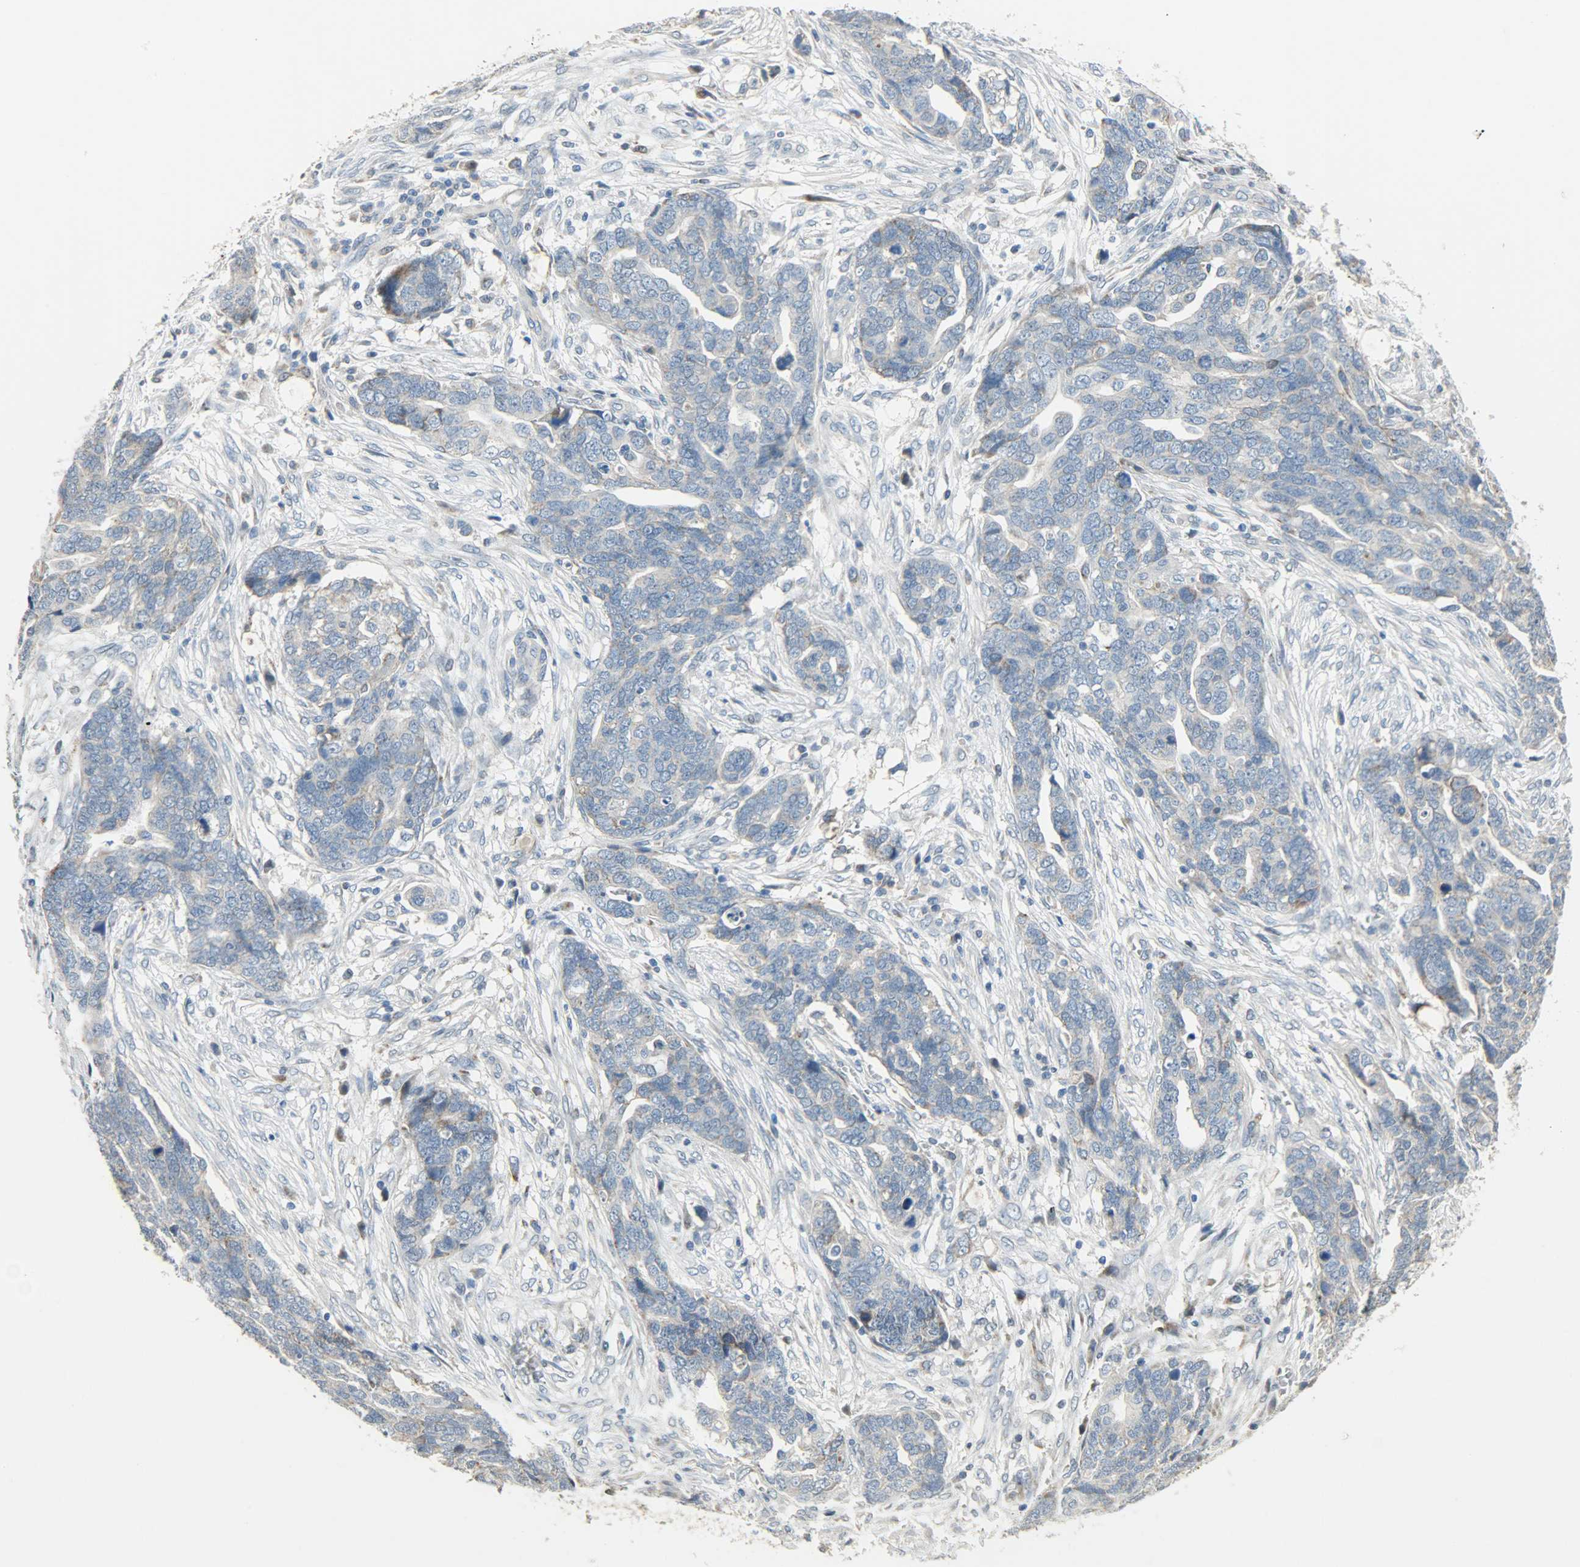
{"staining": {"intensity": "negative", "quantity": "none", "location": "none"}, "tissue": "ovarian cancer", "cell_type": "Tumor cells", "image_type": "cancer", "snomed": [{"axis": "morphology", "description": "Normal tissue, NOS"}, {"axis": "morphology", "description": "Cystadenocarcinoma, serous, NOS"}, {"axis": "topography", "description": "Fallopian tube"}, {"axis": "topography", "description": "Ovary"}], "caption": "Ovarian cancer stained for a protein using IHC shows no positivity tumor cells.", "gene": "PPP1R1B", "patient": {"sex": "female", "age": 56}}